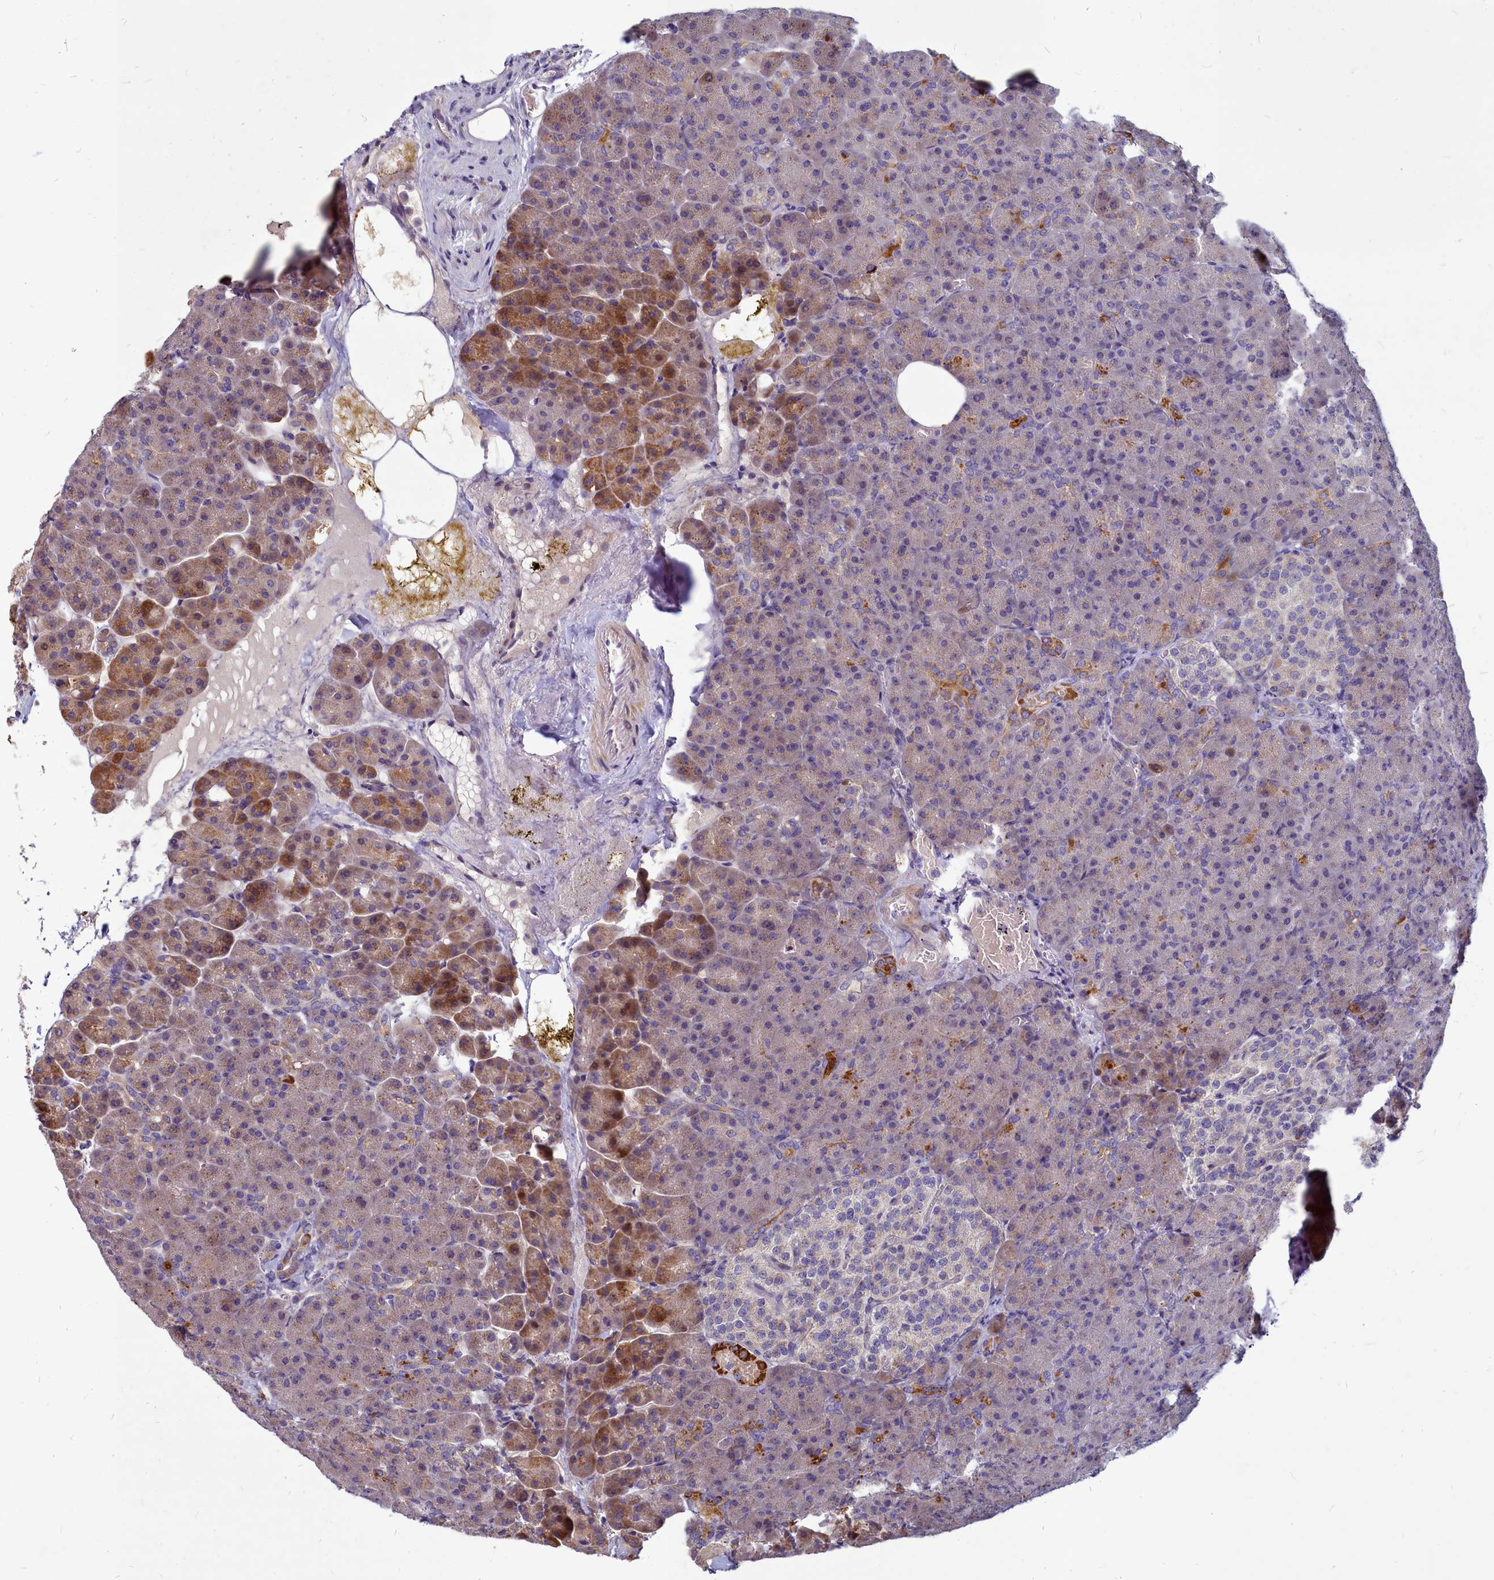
{"staining": {"intensity": "moderate", "quantity": "25%-75%", "location": "cytoplasmic/membranous"}, "tissue": "pancreas", "cell_type": "Exocrine glandular cells", "image_type": "normal", "snomed": [{"axis": "morphology", "description": "Normal tissue, NOS"}, {"axis": "topography", "description": "Pancreas"}], "caption": "Protein staining of normal pancreas exhibits moderate cytoplasmic/membranous positivity in approximately 25%-75% of exocrine glandular cells. Using DAB (3,3'-diaminobenzidine) (brown) and hematoxylin (blue) stains, captured at high magnification using brightfield microscopy.", "gene": "SMPD4", "patient": {"sex": "female", "age": 74}}